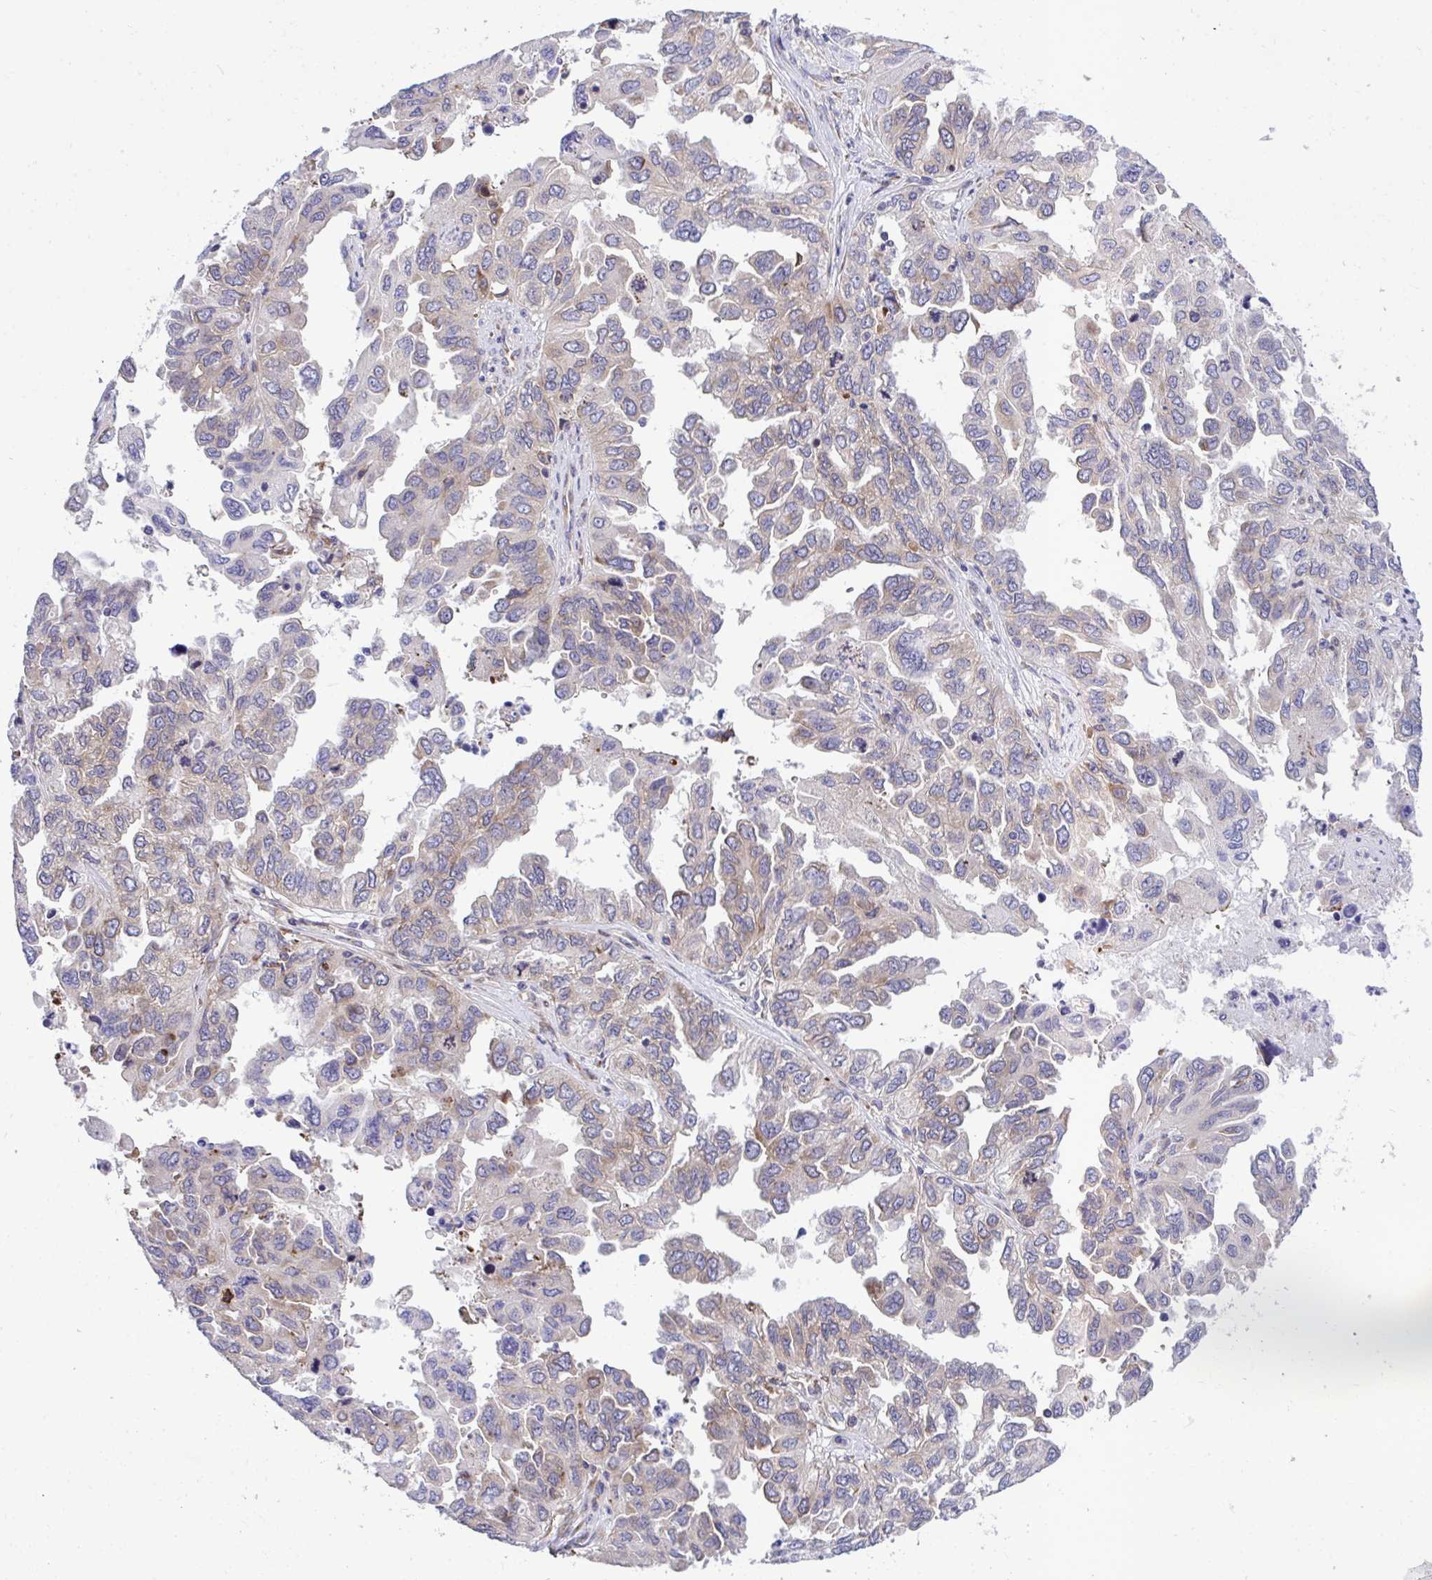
{"staining": {"intensity": "weak", "quantity": "25%-75%", "location": "cytoplasmic/membranous"}, "tissue": "ovarian cancer", "cell_type": "Tumor cells", "image_type": "cancer", "snomed": [{"axis": "morphology", "description": "Cystadenocarcinoma, serous, NOS"}, {"axis": "topography", "description": "Ovary"}], "caption": "About 25%-75% of tumor cells in serous cystadenocarcinoma (ovarian) exhibit weak cytoplasmic/membranous protein positivity as visualized by brown immunohistochemical staining.", "gene": "RPS15", "patient": {"sex": "female", "age": 53}}